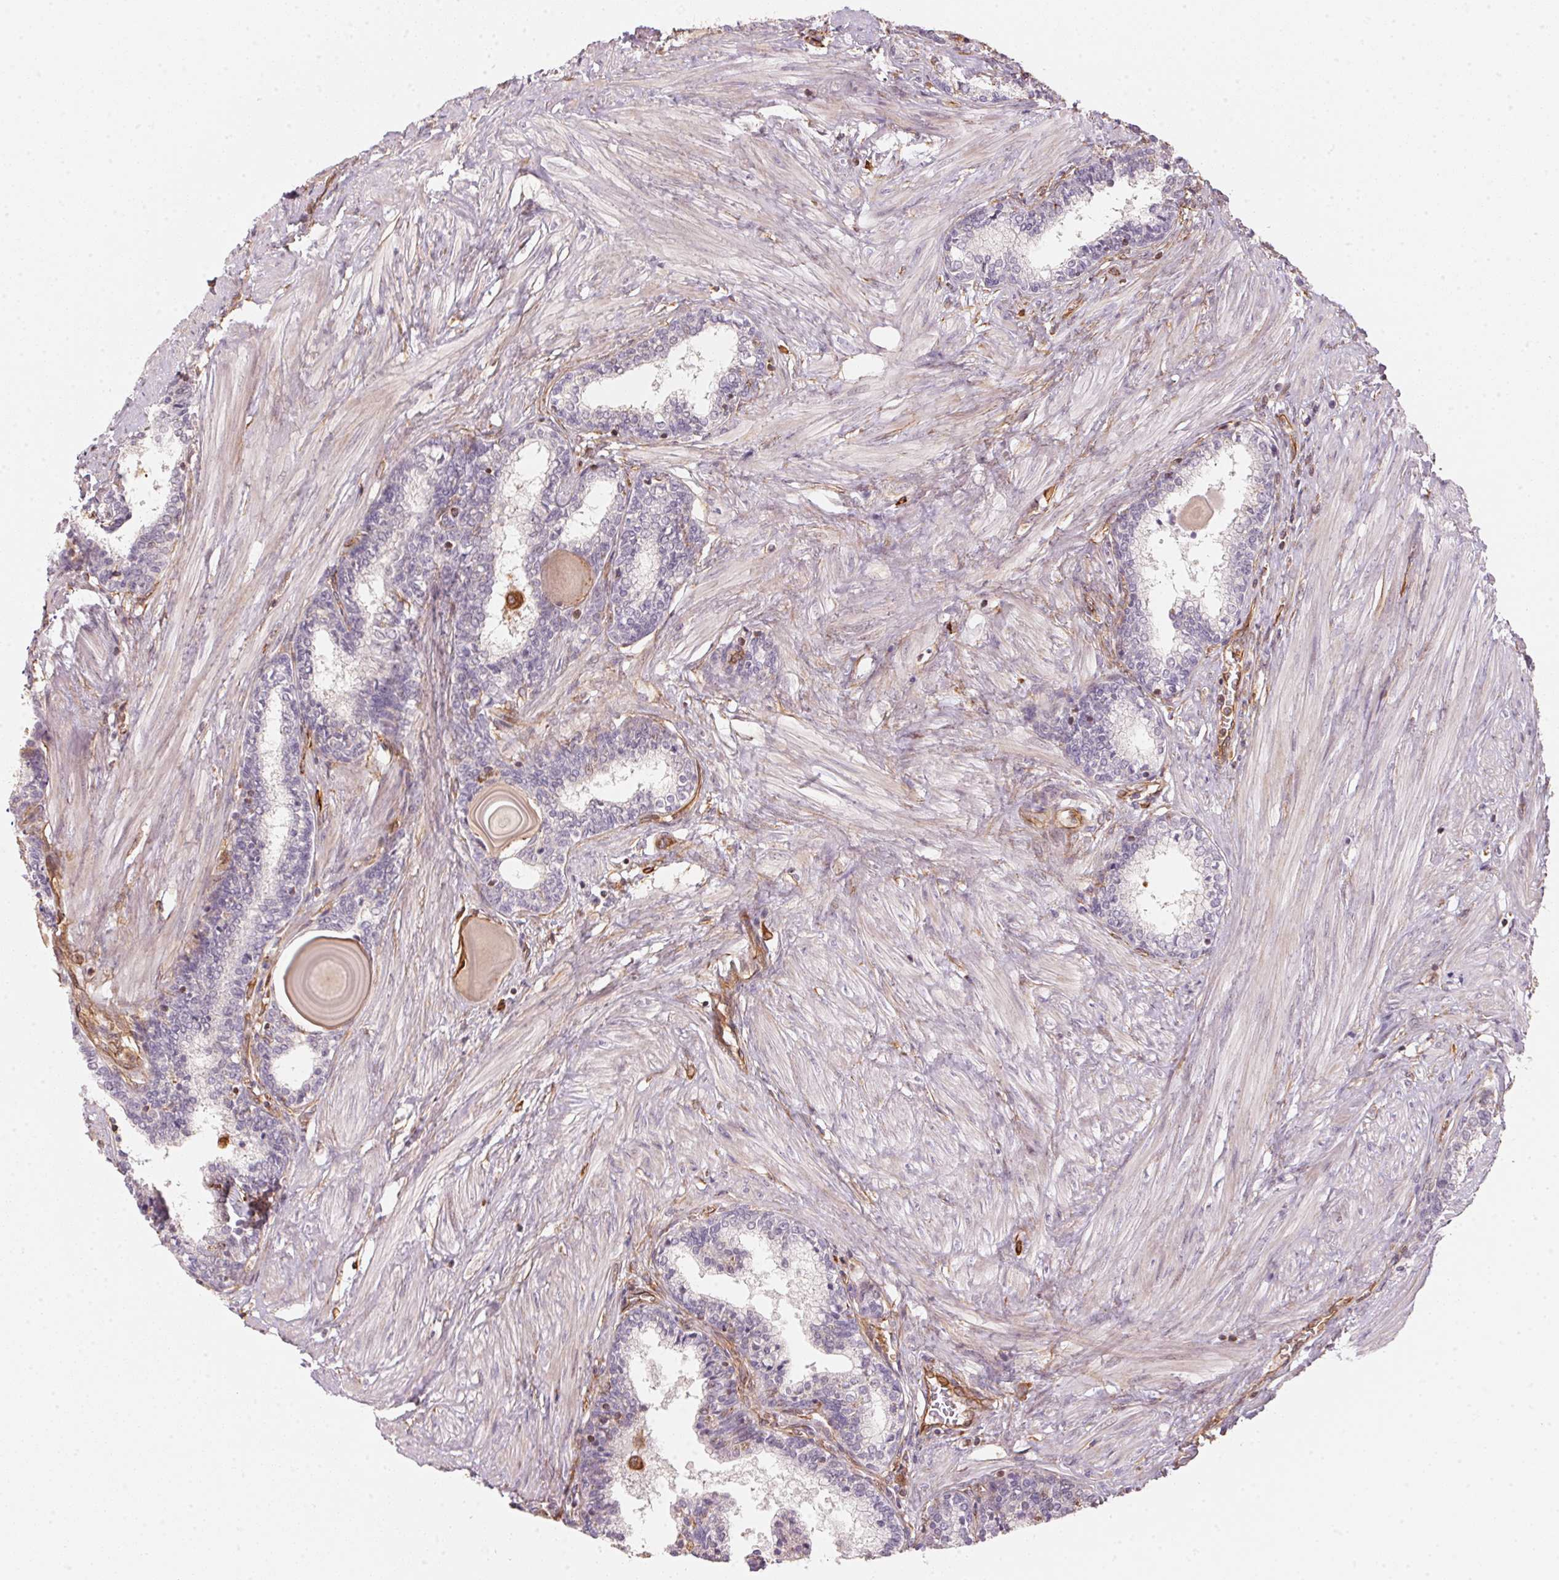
{"staining": {"intensity": "weak", "quantity": "<25%", "location": "cytoplasmic/membranous"}, "tissue": "prostate", "cell_type": "Glandular cells", "image_type": "normal", "snomed": [{"axis": "morphology", "description": "Normal tissue, NOS"}, {"axis": "topography", "description": "Prostate"}], "caption": "Glandular cells show no significant protein expression in unremarkable prostate. Brightfield microscopy of immunohistochemistry stained with DAB (3,3'-diaminobenzidine) (brown) and hematoxylin (blue), captured at high magnification.", "gene": "FOXR2", "patient": {"sex": "male", "age": 55}}